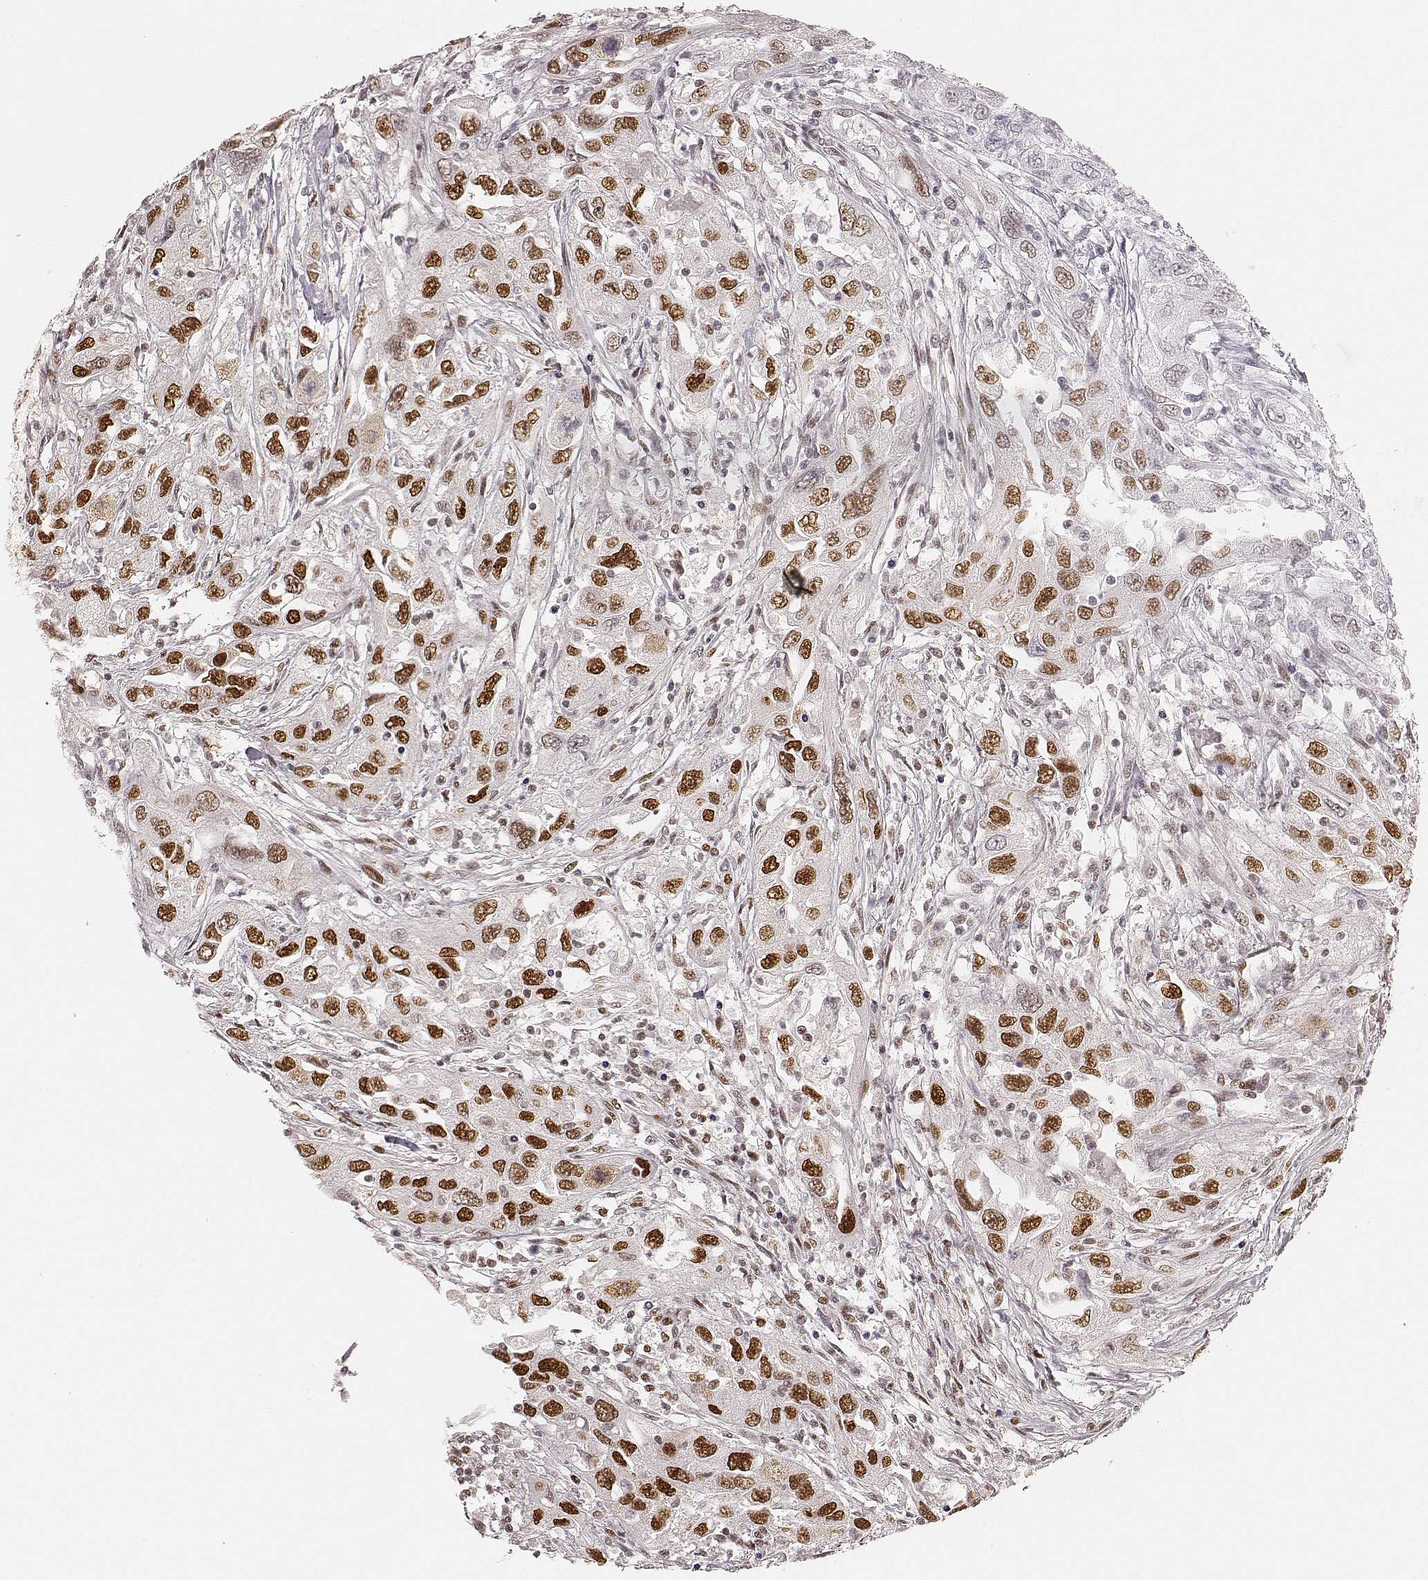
{"staining": {"intensity": "moderate", "quantity": "25%-75%", "location": "nuclear"}, "tissue": "urothelial cancer", "cell_type": "Tumor cells", "image_type": "cancer", "snomed": [{"axis": "morphology", "description": "Urothelial carcinoma, High grade"}, {"axis": "topography", "description": "Urinary bladder"}], "caption": "IHC micrograph of neoplastic tissue: human urothelial carcinoma (high-grade) stained using immunohistochemistry demonstrates medium levels of moderate protein expression localized specifically in the nuclear of tumor cells, appearing as a nuclear brown color.", "gene": "HNRNPC", "patient": {"sex": "male", "age": 76}}